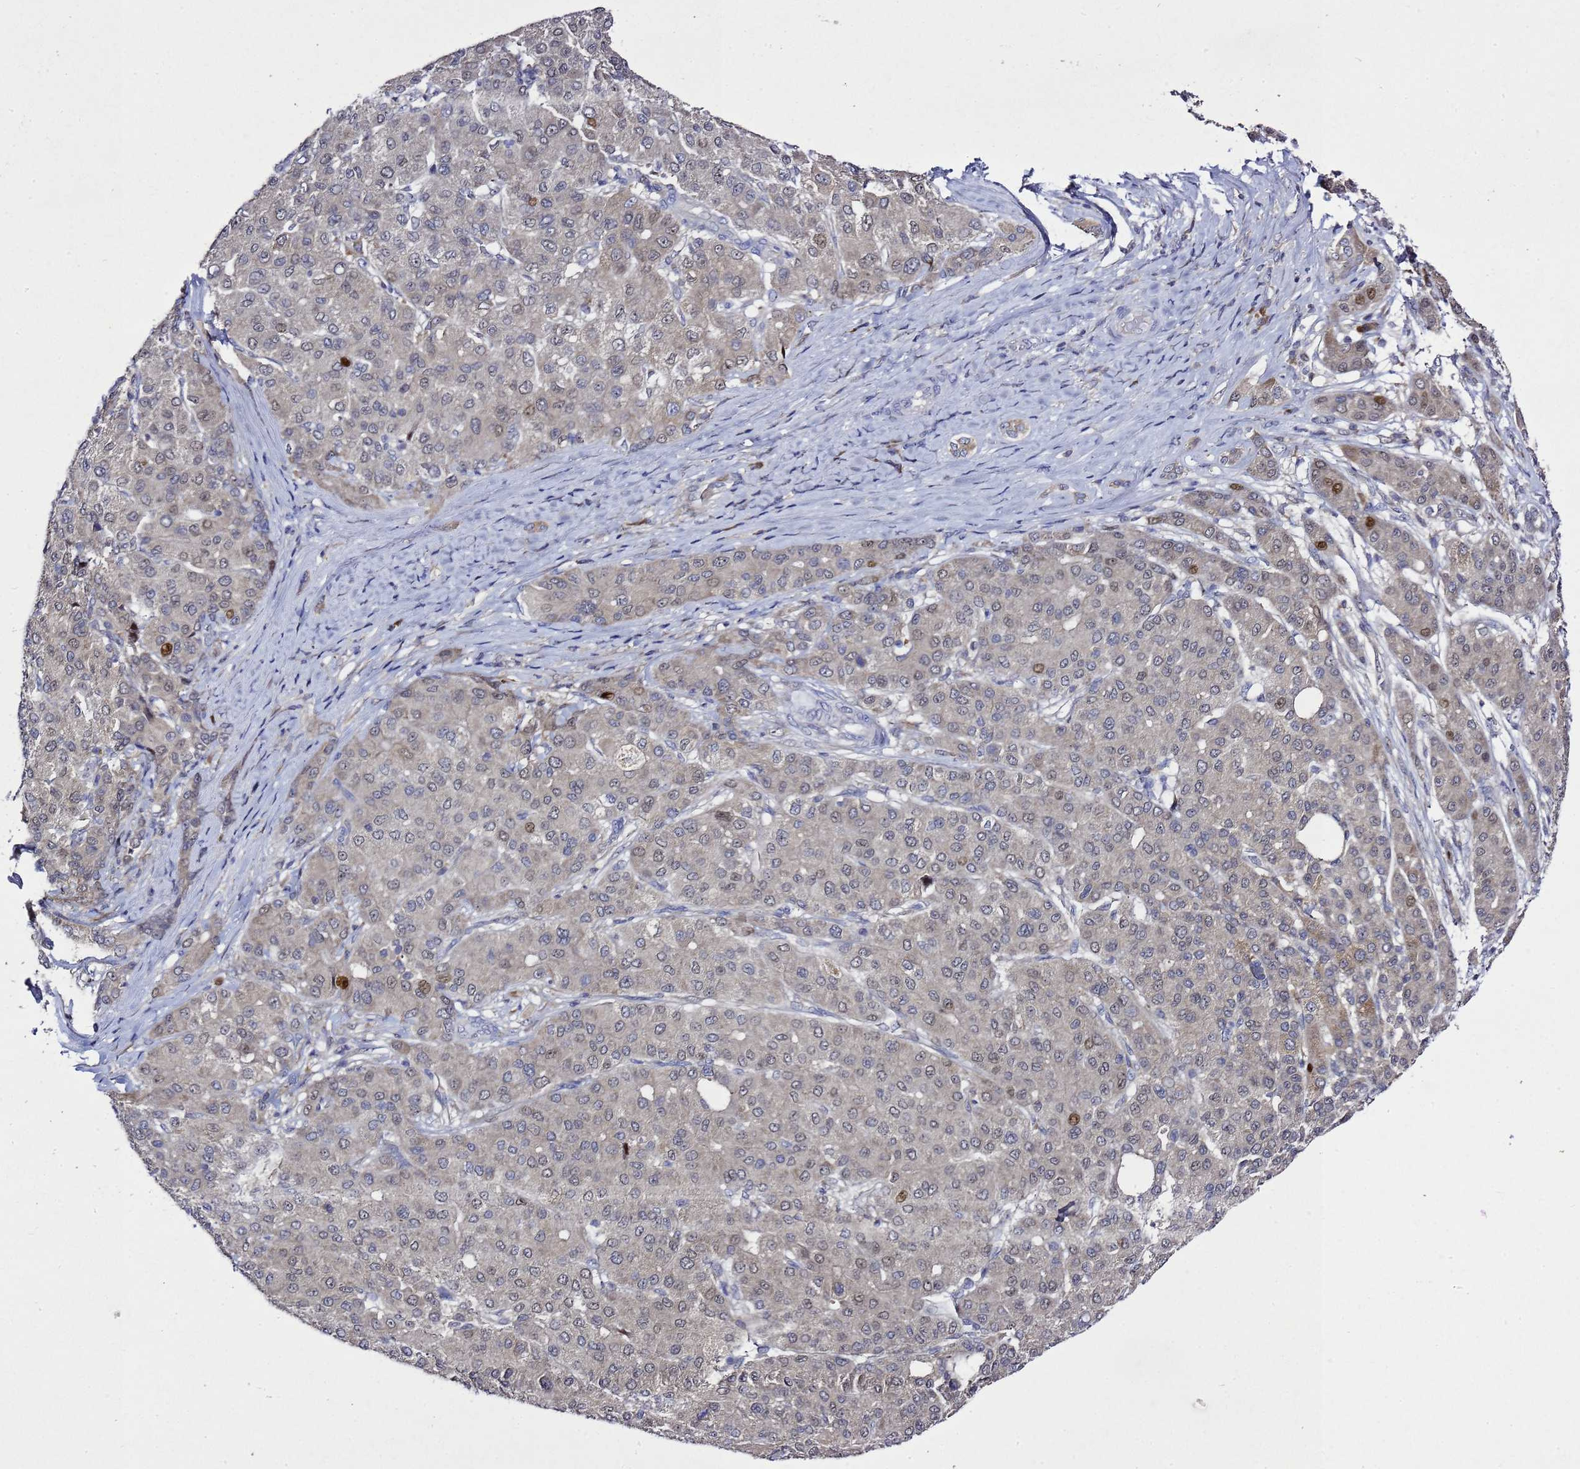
{"staining": {"intensity": "weak", "quantity": "<25%", "location": "cytoplasmic/membranous"}, "tissue": "liver cancer", "cell_type": "Tumor cells", "image_type": "cancer", "snomed": [{"axis": "morphology", "description": "Carcinoma, Hepatocellular, NOS"}, {"axis": "topography", "description": "Liver"}], "caption": "This is an IHC photomicrograph of human liver hepatocellular carcinoma. There is no staining in tumor cells.", "gene": "ALG3", "patient": {"sex": "male", "age": 65}}